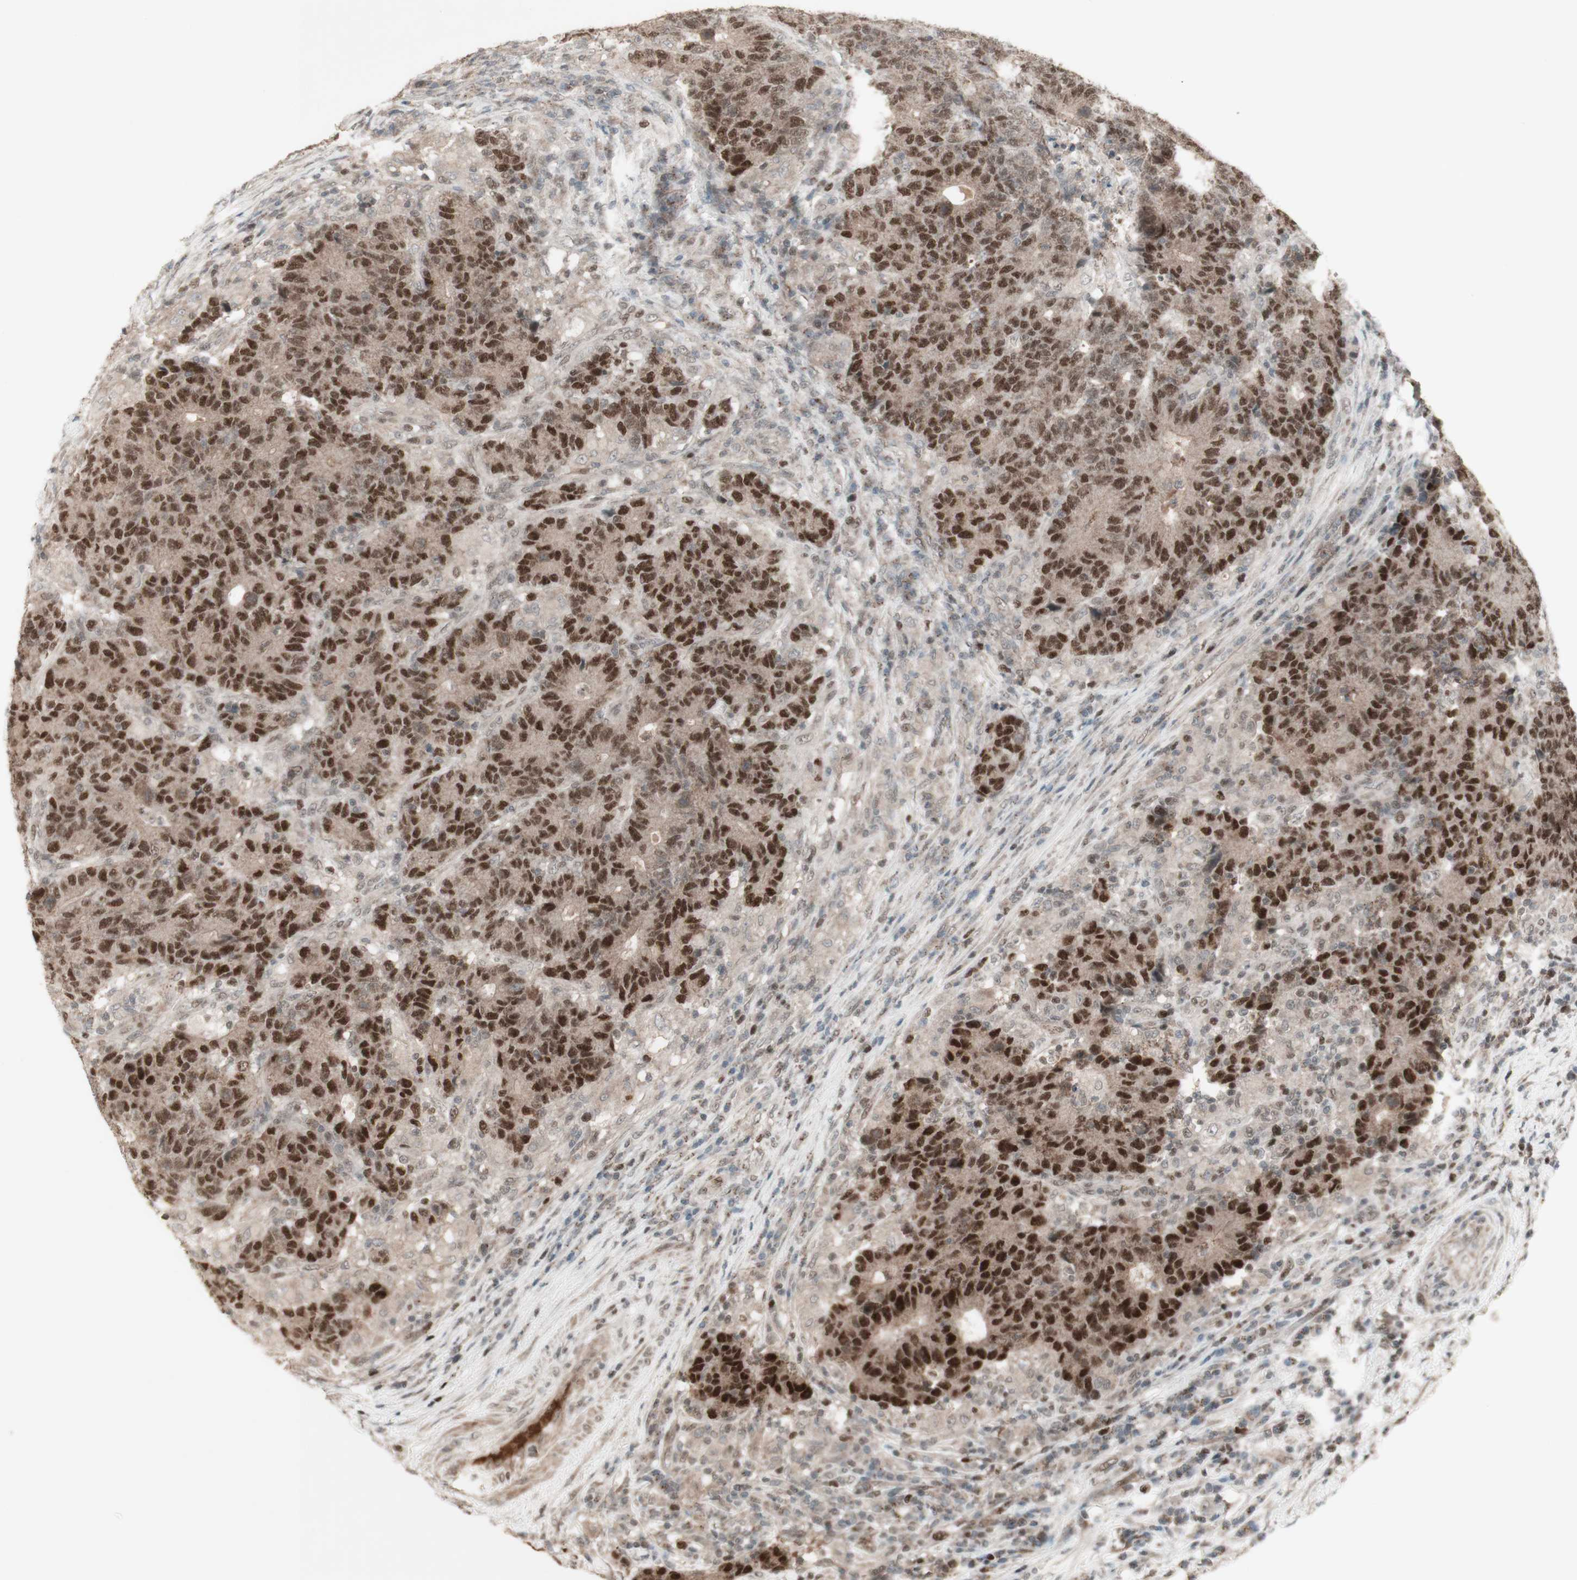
{"staining": {"intensity": "strong", "quantity": ">75%", "location": "cytoplasmic/membranous,nuclear"}, "tissue": "colorectal cancer", "cell_type": "Tumor cells", "image_type": "cancer", "snomed": [{"axis": "morphology", "description": "Normal tissue, NOS"}, {"axis": "morphology", "description": "Adenocarcinoma, NOS"}, {"axis": "topography", "description": "Colon"}], "caption": "The histopathology image exhibits staining of adenocarcinoma (colorectal), revealing strong cytoplasmic/membranous and nuclear protein positivity (brown color) within tumor cells. The staining is performed using DAB (3,3'-diaminobenzidine) brown chromogen to label protein expression. The nuclei are counter-stained blue using hematoxylin.", "gene": "MSH6", "patient": {"sex": "female", "age": 75}}